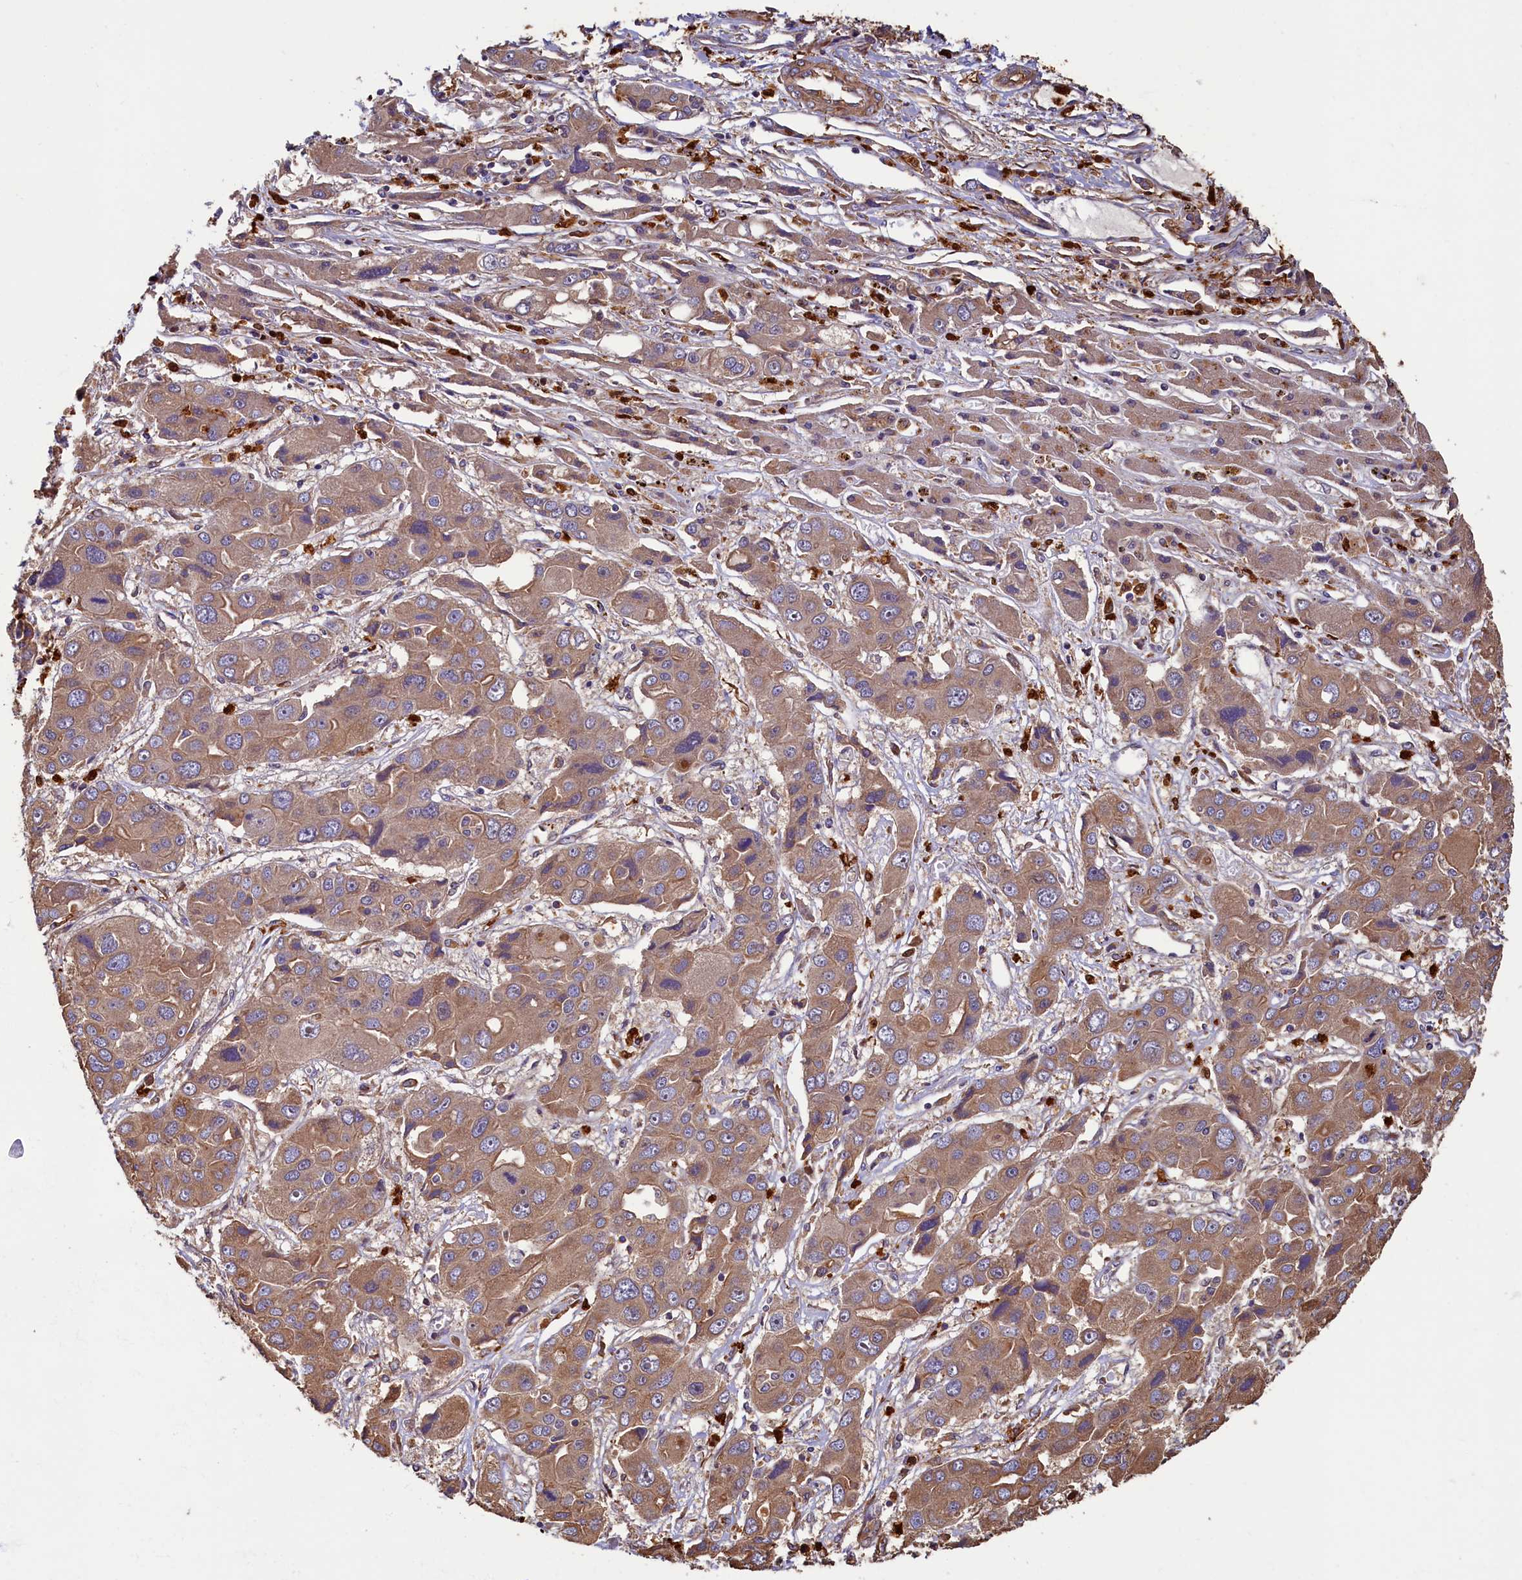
{"staining": {"intensity": "moderate", "quantity": ">75%", "location": "cytoplasmic/membranous"}, "tissue": "liver cancer", "cell_type": "Tumor cells", "image_type": "cancer", "snomed": [{"axis": "morphology", "description": "Cholangiocarcinoma"}, {"axis": "topography", "description": "Liver"}], "caption": "Brown immunohistochemical staining in liver cancer (cholangiocarcinoma) reveals moderate cytoplasmic/membranous staining in about >75% of tumor cells.", "gene": "CCDC102B", "patient": {"sex": "male", "age": 67}}